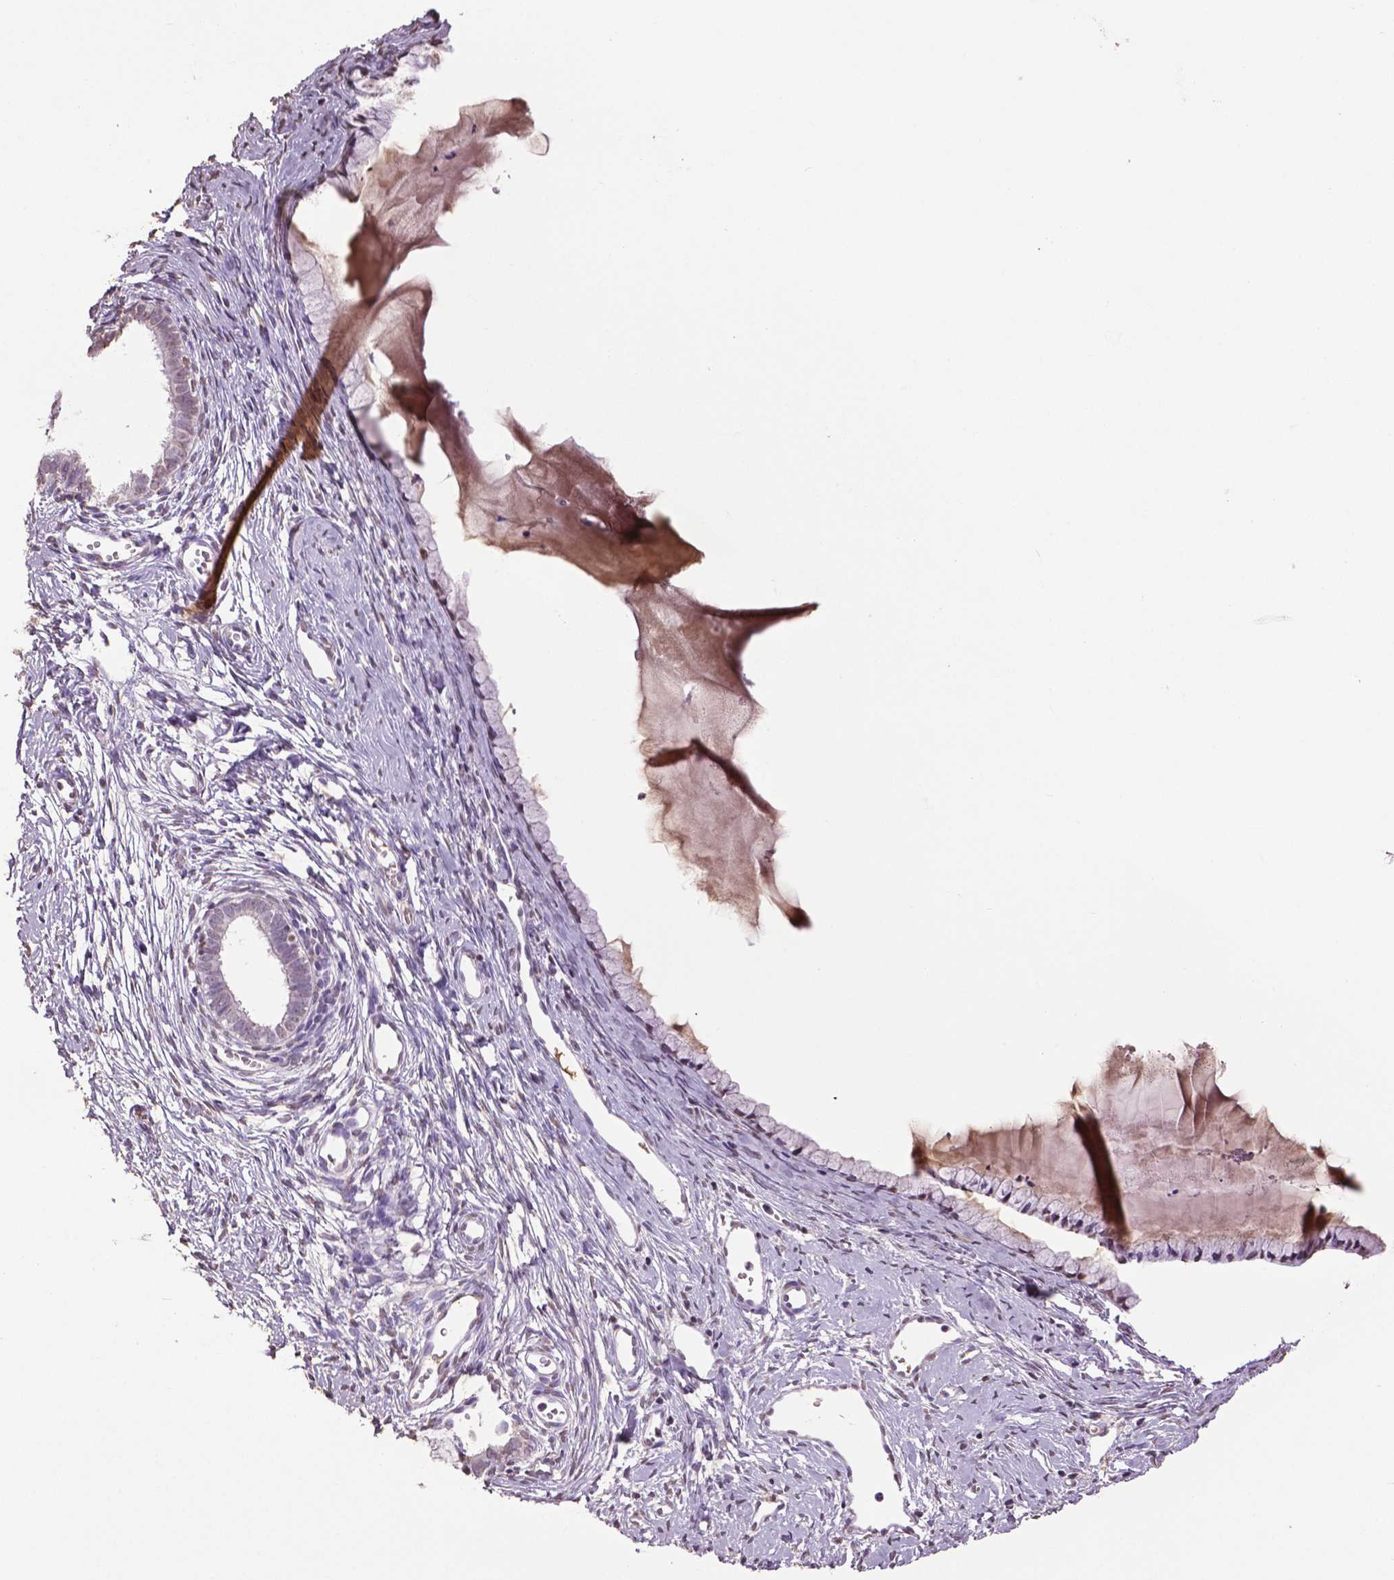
{"staining": {"intensity": "negative", "quantity": "none", "location": "none"}, "tissue": "cervix", "cell_type": "Glandular cells", "image_type": "normal", "snomed": [{"axis": "morphology", "description": "Normal tissue, NOS"}, {"axis": "topography", "description": "Cervix"}], "caption": "Immunohistochemical staining of unremarkable human cervix shows no significant positivity in glandular cells. (DAB (3,3'-diaminobenzidine) immunohistochemistry (IHC) with hematoxylin counter stain).", "gene": "RUNX3", "patient": {"sex": "female", "age": 40}}